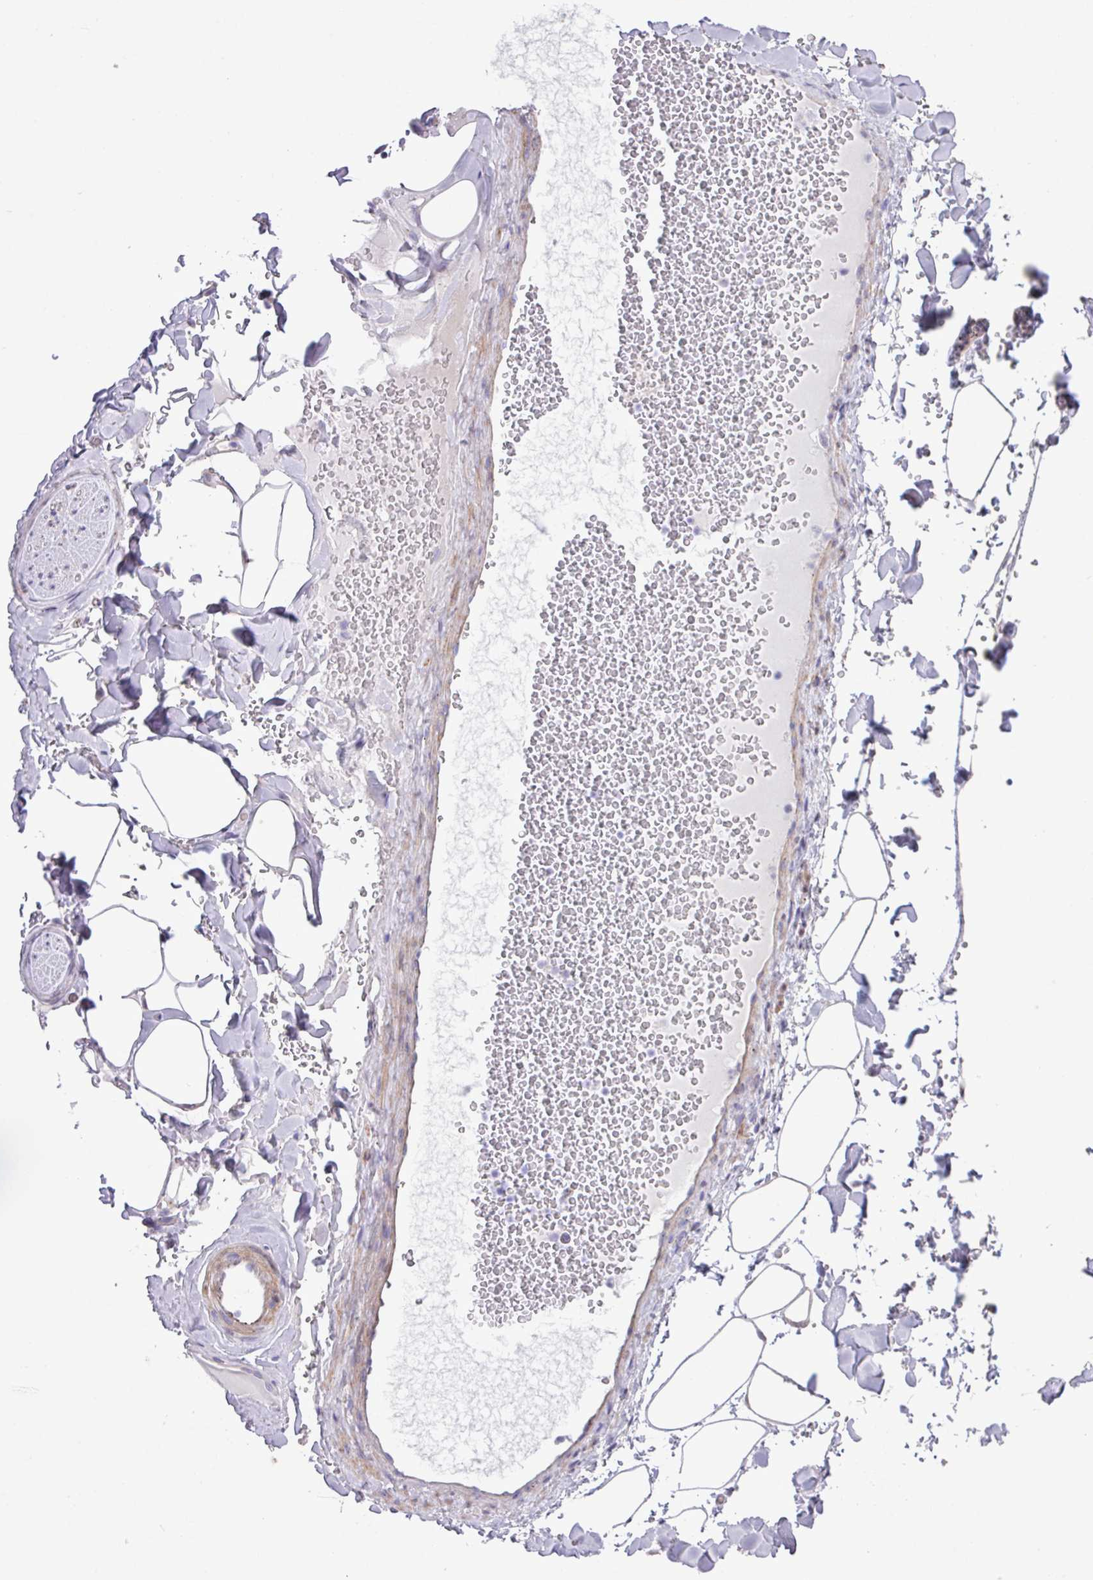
{"staining": {"intensity": "negative", "quantity": "none", "location": "none"}, "tissue": "adipose tissue", "cell_type": "Adipocytes", "image_type": "normal", "snomed": [{"axis": "morphology", "description": "Normal tissue, NOS"}, {"axis": "topography", "description": "Rectum"}, {"axis": "topography", "description": "Peripheral nerve tissue"}], "caption": "Protein analysis of unremarkable adipose tissue demonstrates no significant expression in adipocytes. The staining is performed using DAB brown chromogen with nuclei counter-stained in using hematoxylin.", "gene": "SPINK8", "patient": {"sex": "female", "age": 69}}